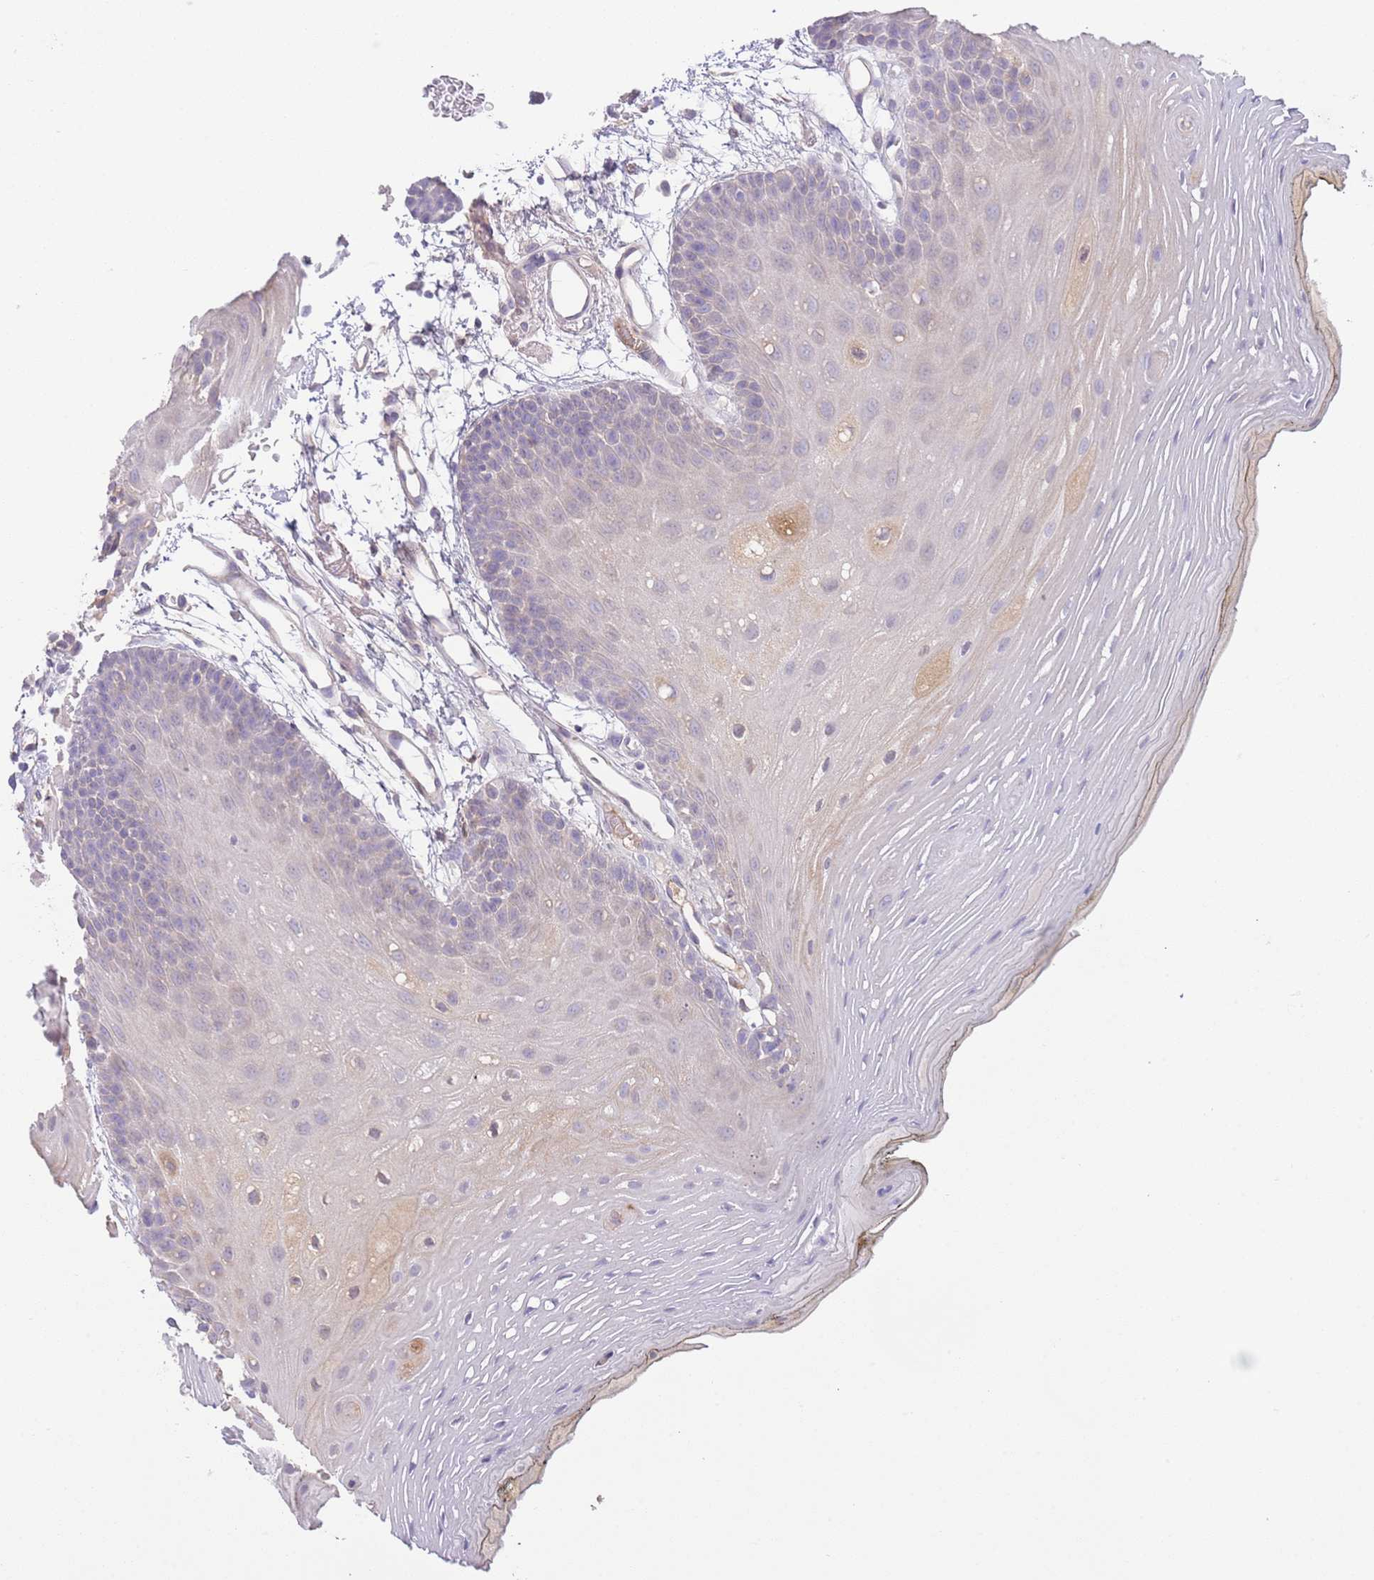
{"staining": {"intensity": "weak", "quantity": "<25%", "location": "cytoplasmic/membranous"}, "tissue": "oral mucosa", "cell_type": "Squamous epithelial cells", "image_type": "normal", "snomed": [{"axis": "morphology", "description": "Normal tissue, NOS"}, {"axis": "topography", "description": "Oral tissue"}, {"axis": "topography", "description": "Tounge, NOS"}], "caption": "DAB (3,3'-diaminobenzidine) immunohistochemical staining of unremarkable human oral mucosa shows no significant staining in squamous epithelial cells. (DAB (3,3'-diaminobenzidine) IHC, high magnification).", "gene": "IGFL4", "patient": {"sex": "female", "age": 81}}